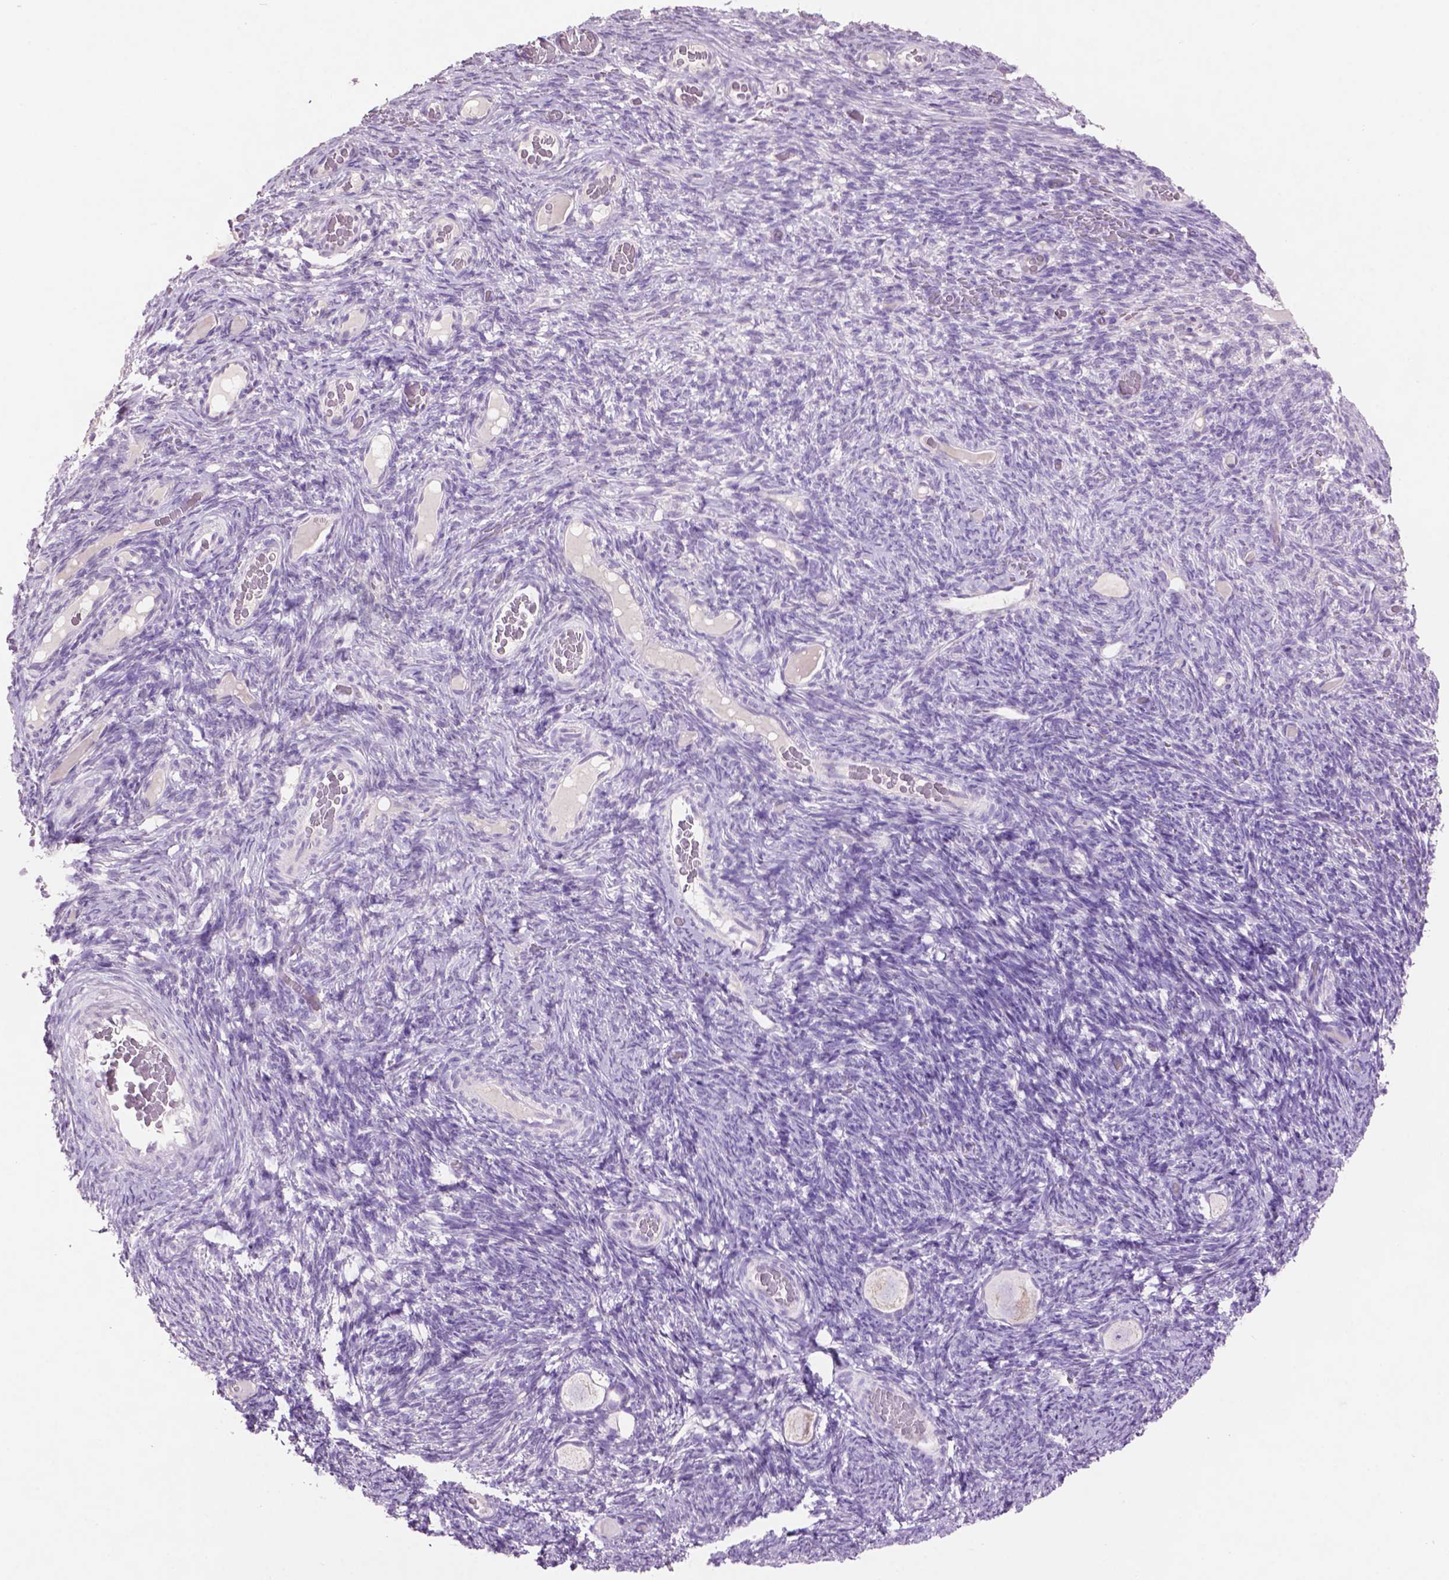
{"staining": {"intensity": "negative", "quantity": "none", "location": "none"}, "tissue": "ovary", "cell_type": "Follicle cells", "image_type": "normal", "snomed": [{"axis": "morphology", "description": "Normal tissue, NOS"}, {"axis": "topography", "description": "Ovary"}], "caption": "Follicle cells show no significant protein positivity in unremarkable ovary. (Brightfield microscopy of DAB immunohistochemistry (IHC) at high magnification).", "gene": "CRYBA4", "patient": {"sex": "female", "age": 34}}